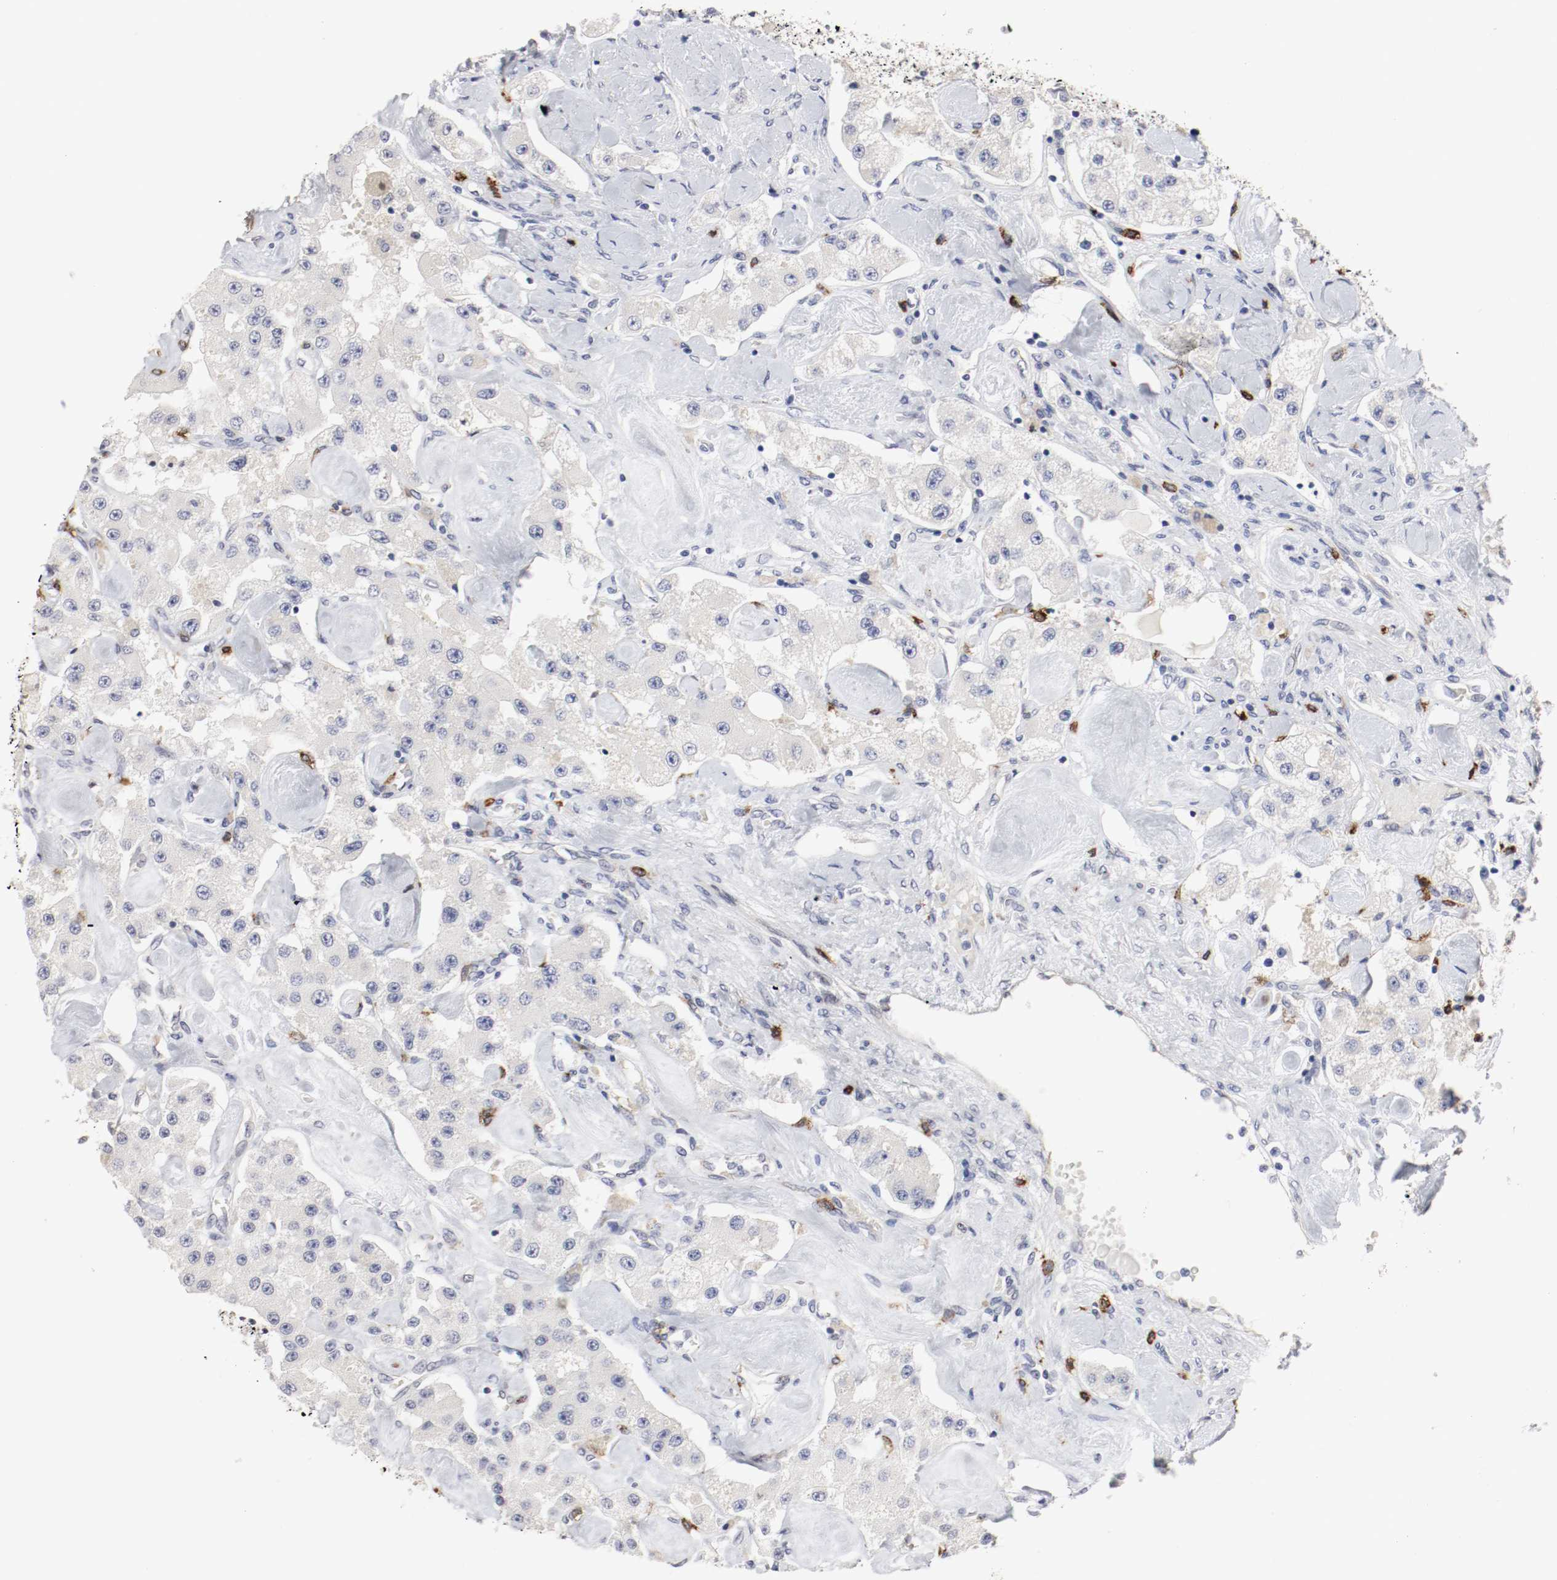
{"staining": {"intensity": "negative", "quantity": "none", "location": "none"}, "tissue": "carcinoid", "cell_type": "Tumor cells", "image_type": "cancer", "snomed": [{"axis": "morphology", "description": "Carcinoid, malignant, NOS"}, {"axis": "topography", "description": "Pancreas"}], "caption": "IHC photomicrograph of neoplastic tissue: carcinoid stained with DAB (3,3'-diaminobenzidine) exhibits no significant protein positivity in tumor cells.", "gene": "KIT", "patient": {"sex": "male", "age": 41}}